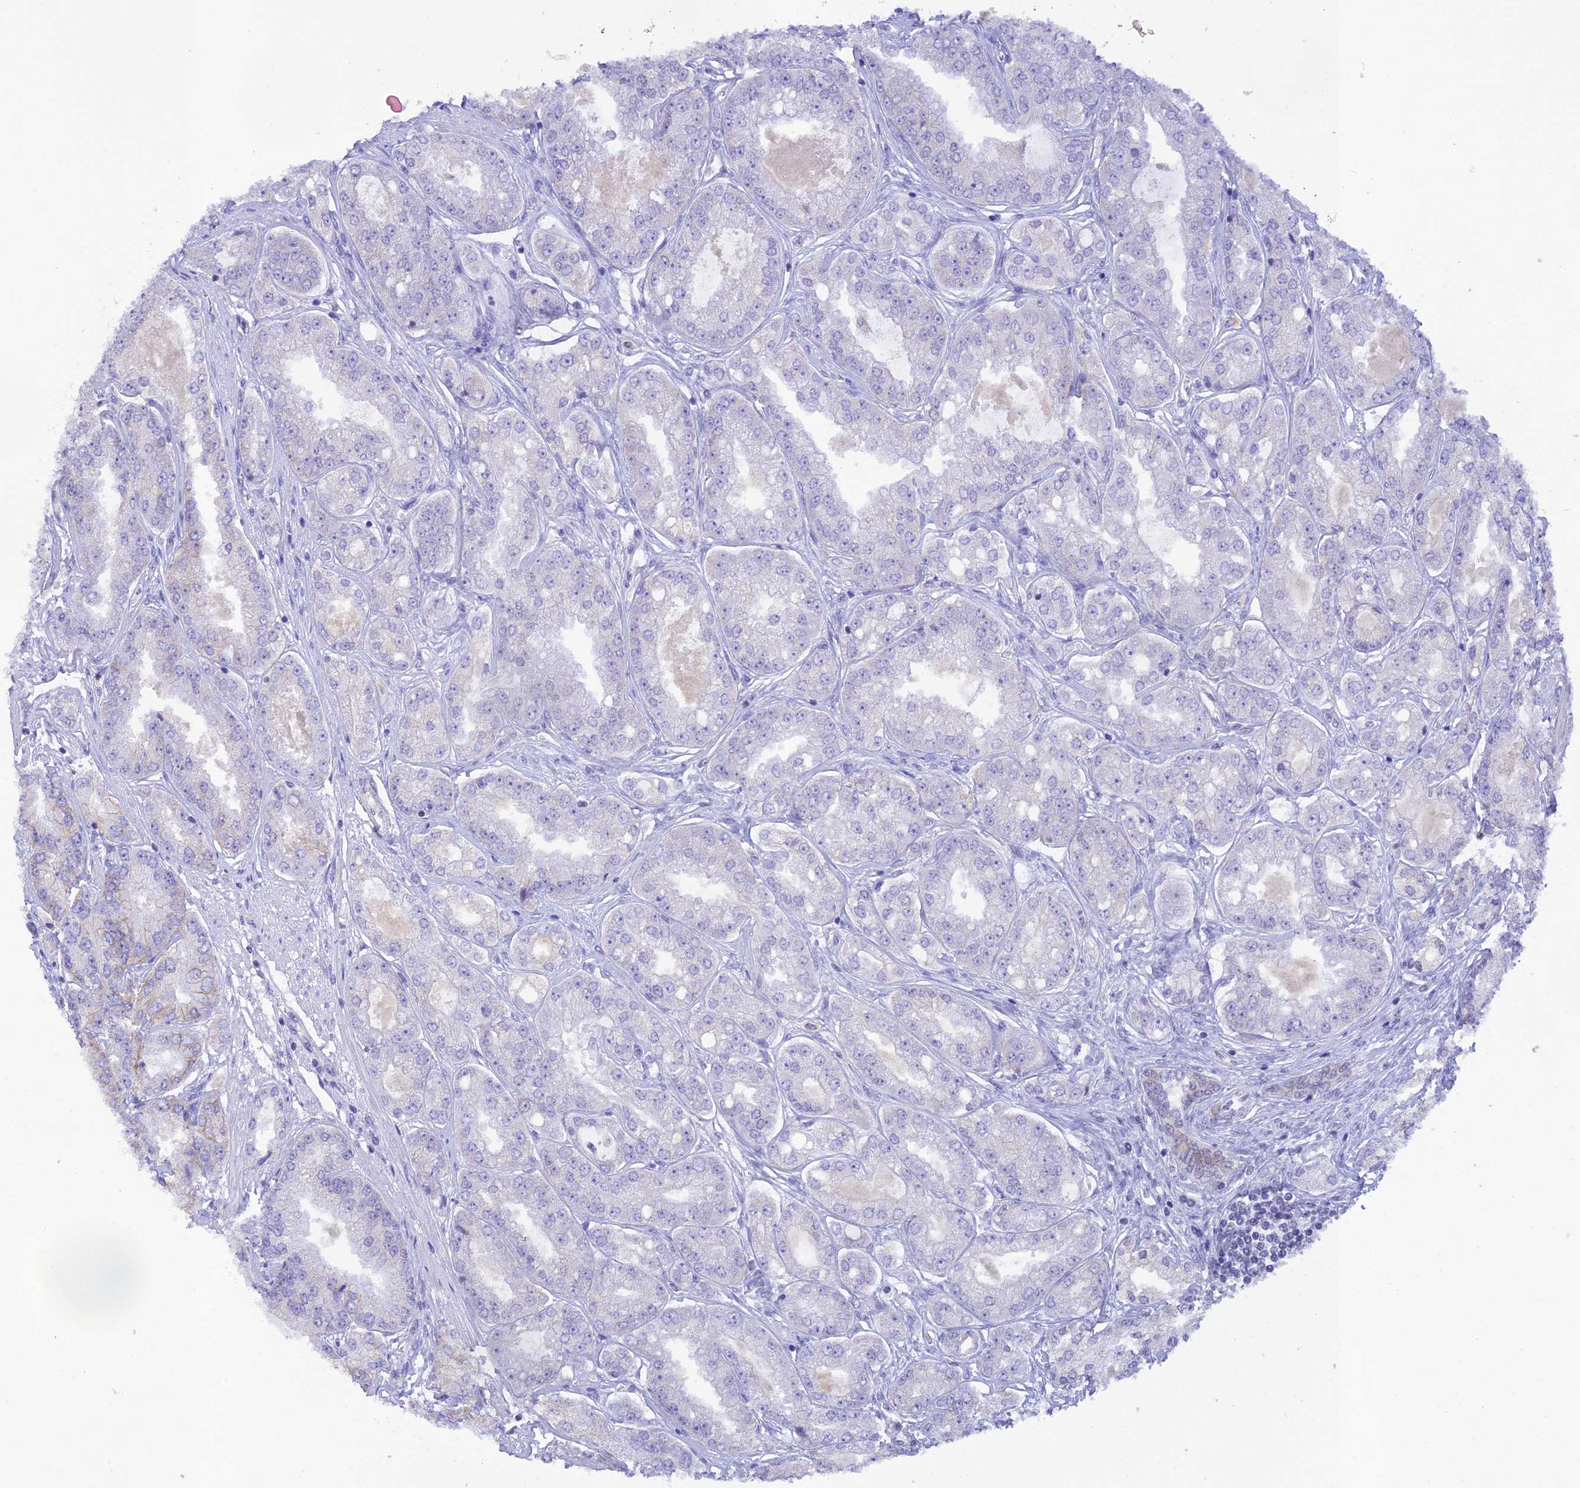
{"staining": {"intensity": "negative", "quantity": "none", "location": "none"}, "tissue": "prostate cancer", "cell_type": "Tumor cells", "image_type": "cancer", "snomed": [{"axis": "morphology", "description": "Adenocarcinoma, High grade"}, {"axis": "topography", "description": "Prostate"}], "caption": "IHC of prostate cancer (adenocarcinoma (high-grade)) demonstrates no positivity in tumor cells.", "gene": "THAP11", "patient": {"sex": "male", "age": 71}}